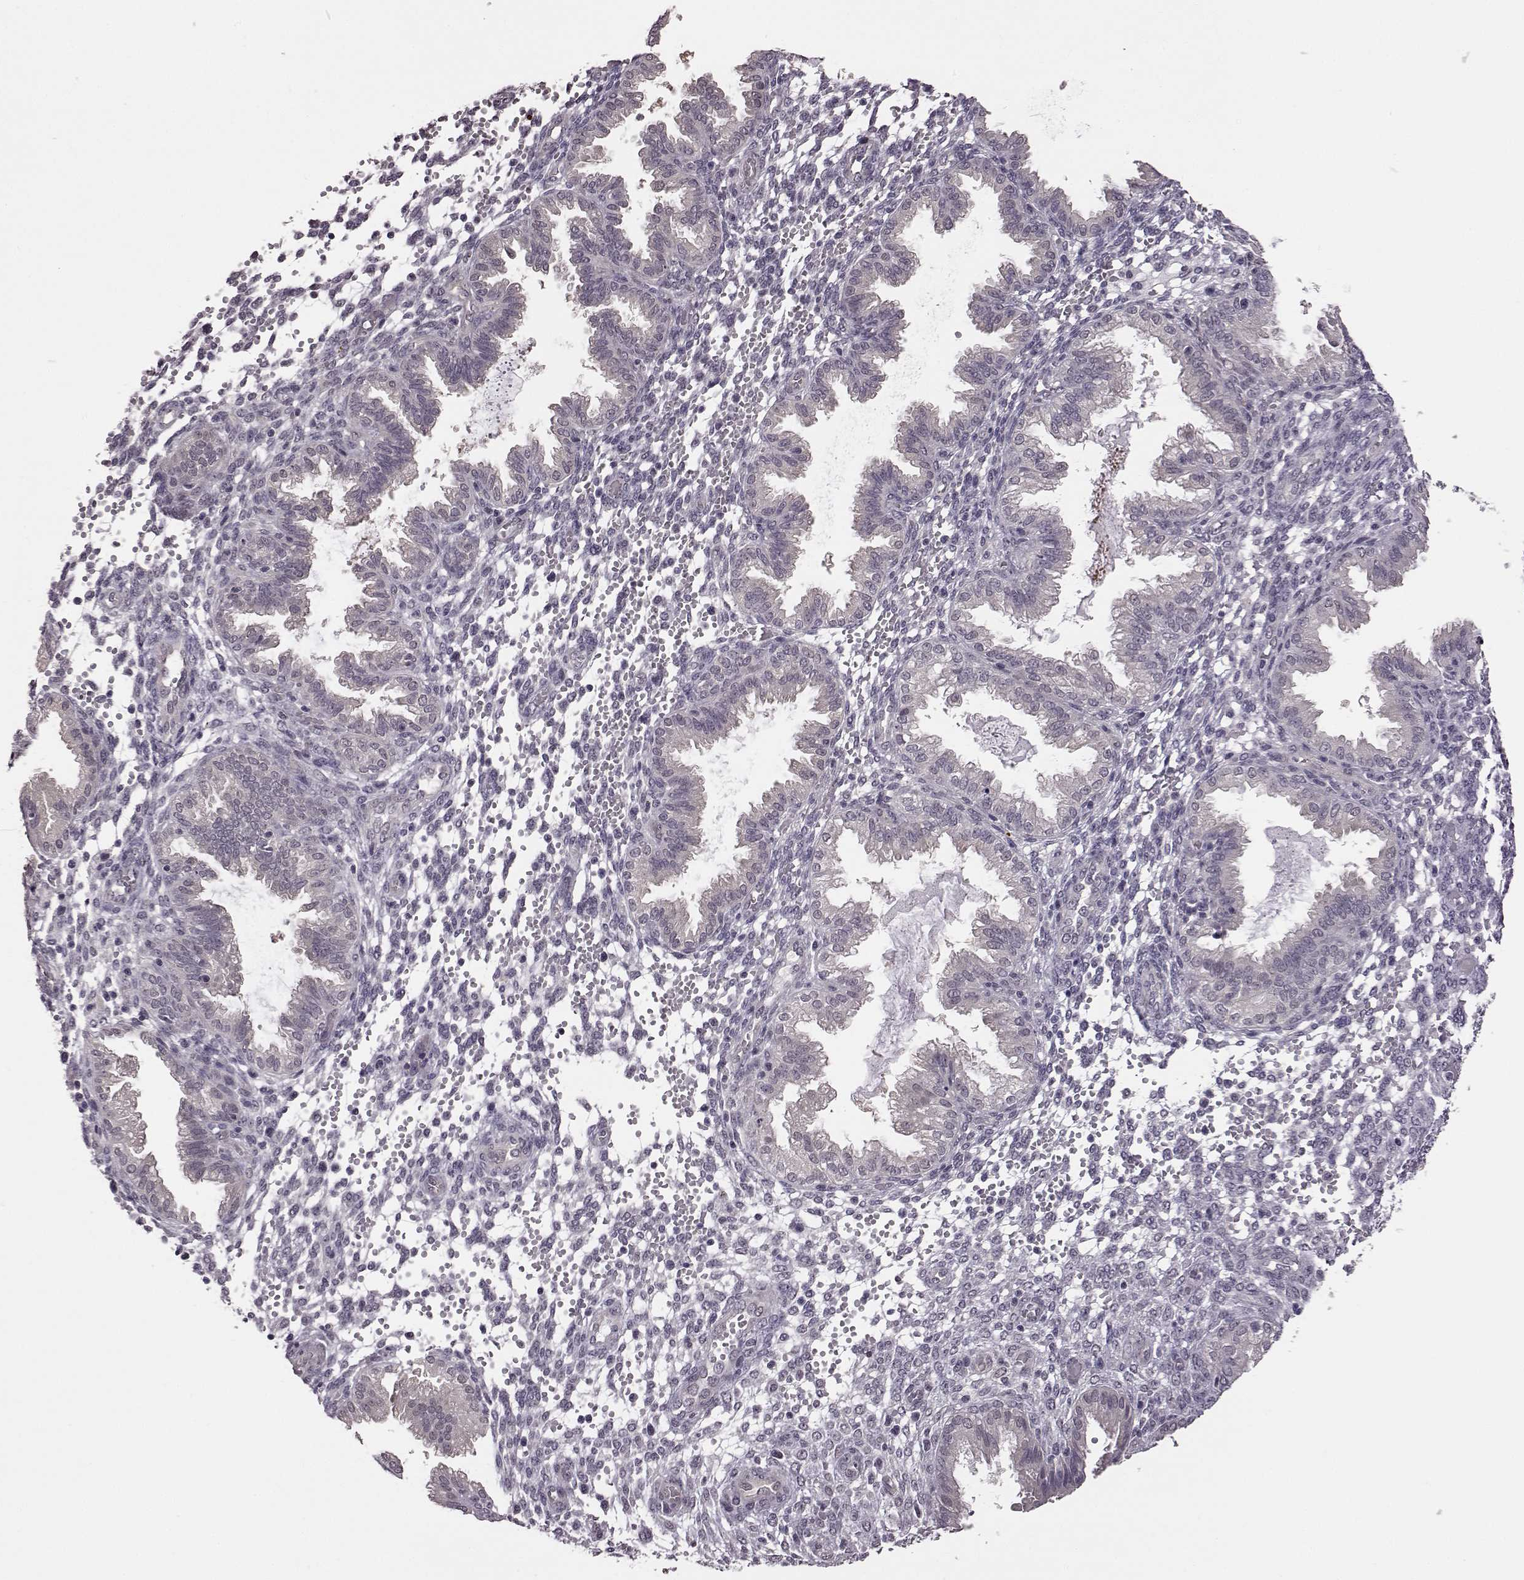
{"staining": {"intensity": "negative", "quantity": "none", "location": "none"}, "tissue": "endometrium", "cell_type": "Cells in endometrial stroma", "image_type": "normal", "snomed": [{"axis": "morphology", "description": "Normal tissue, NOS"}, {"axis": "topography", "description": "Endometrium"}], "caption": "Immunohistochemistry (IHC) histopathology image of normal endometrium: human endometrium stained with DAB exhibits no significant protein positivity in cells in endometrial stroma.", "gene": "C10orf62", "patient": {"sex": "female", "age": 33}}